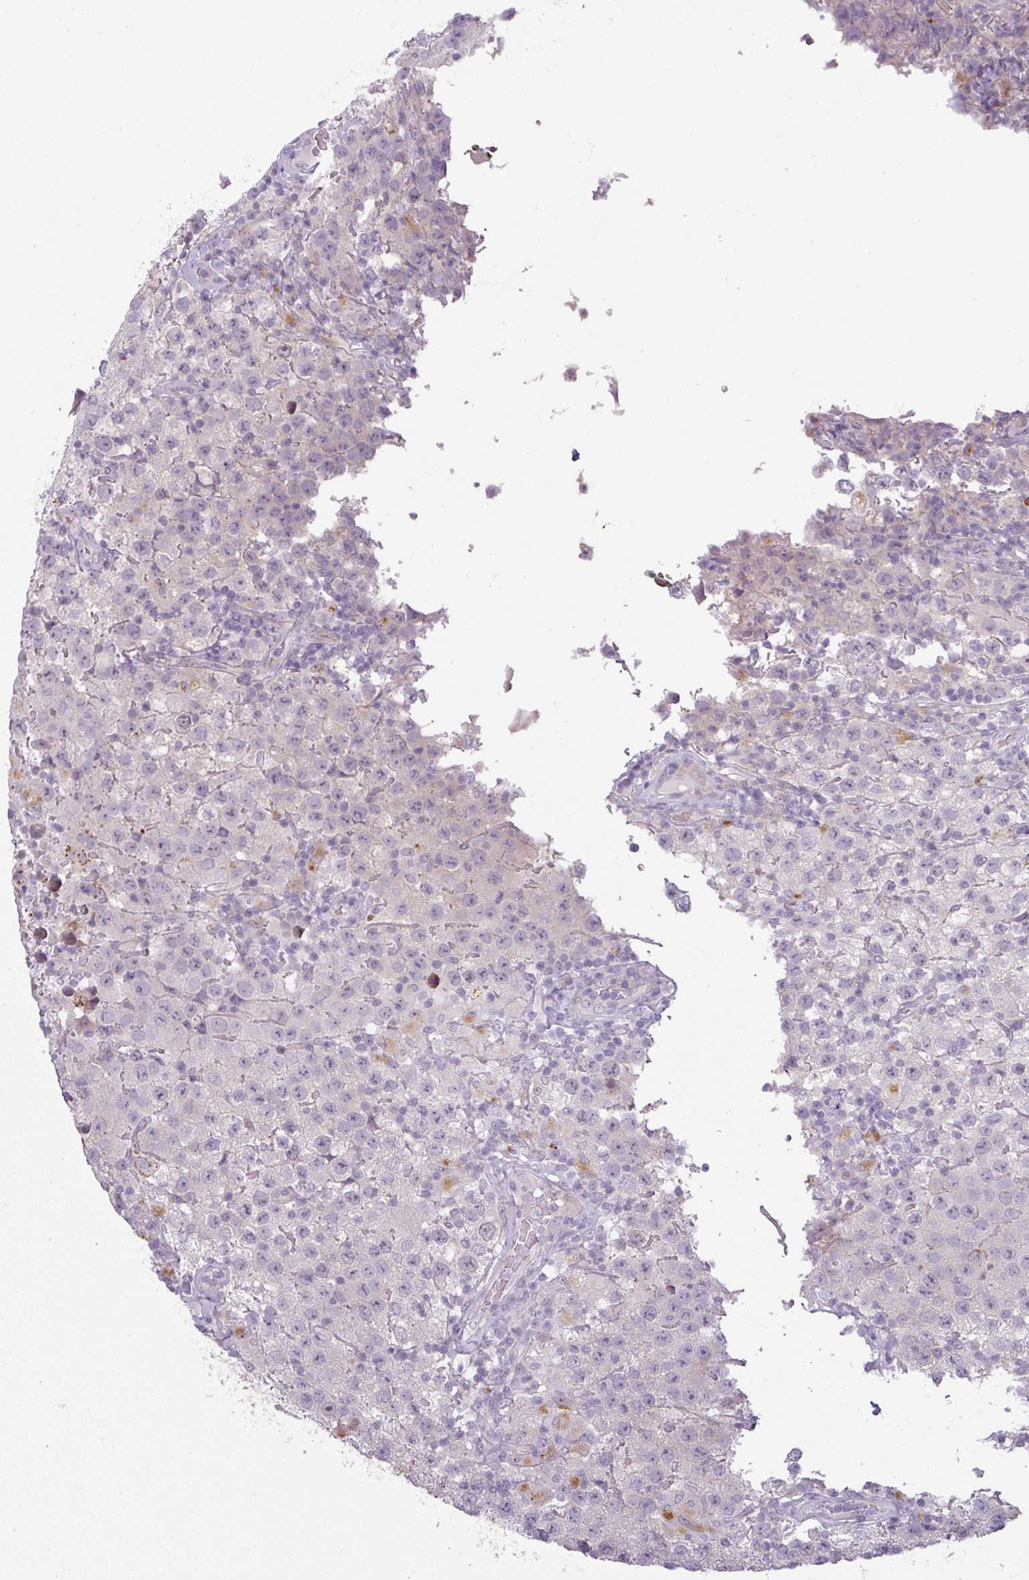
{"staining": {"intensity": "negative", "quantity": "none", "location": "none"}, "tissue": "testis cancer", "cell_type": "Tumor cells", "image_type": "cancer", "snomed": [{"axis": "morphology", "description": "Seminoma, NOS"}, {"axis": "morphology", "description": "Carcinoma, Embryonal, NOS"}, {"axis": "topography", "description": "Testis"}], "caption": "High power microscopy micrograph of an immunohistochemistry histopathology image of testis cancer, revealing no significant staining in tumor cells.", "gene": "C2orf16", "patient": {"sex": "male", "age": 41}}